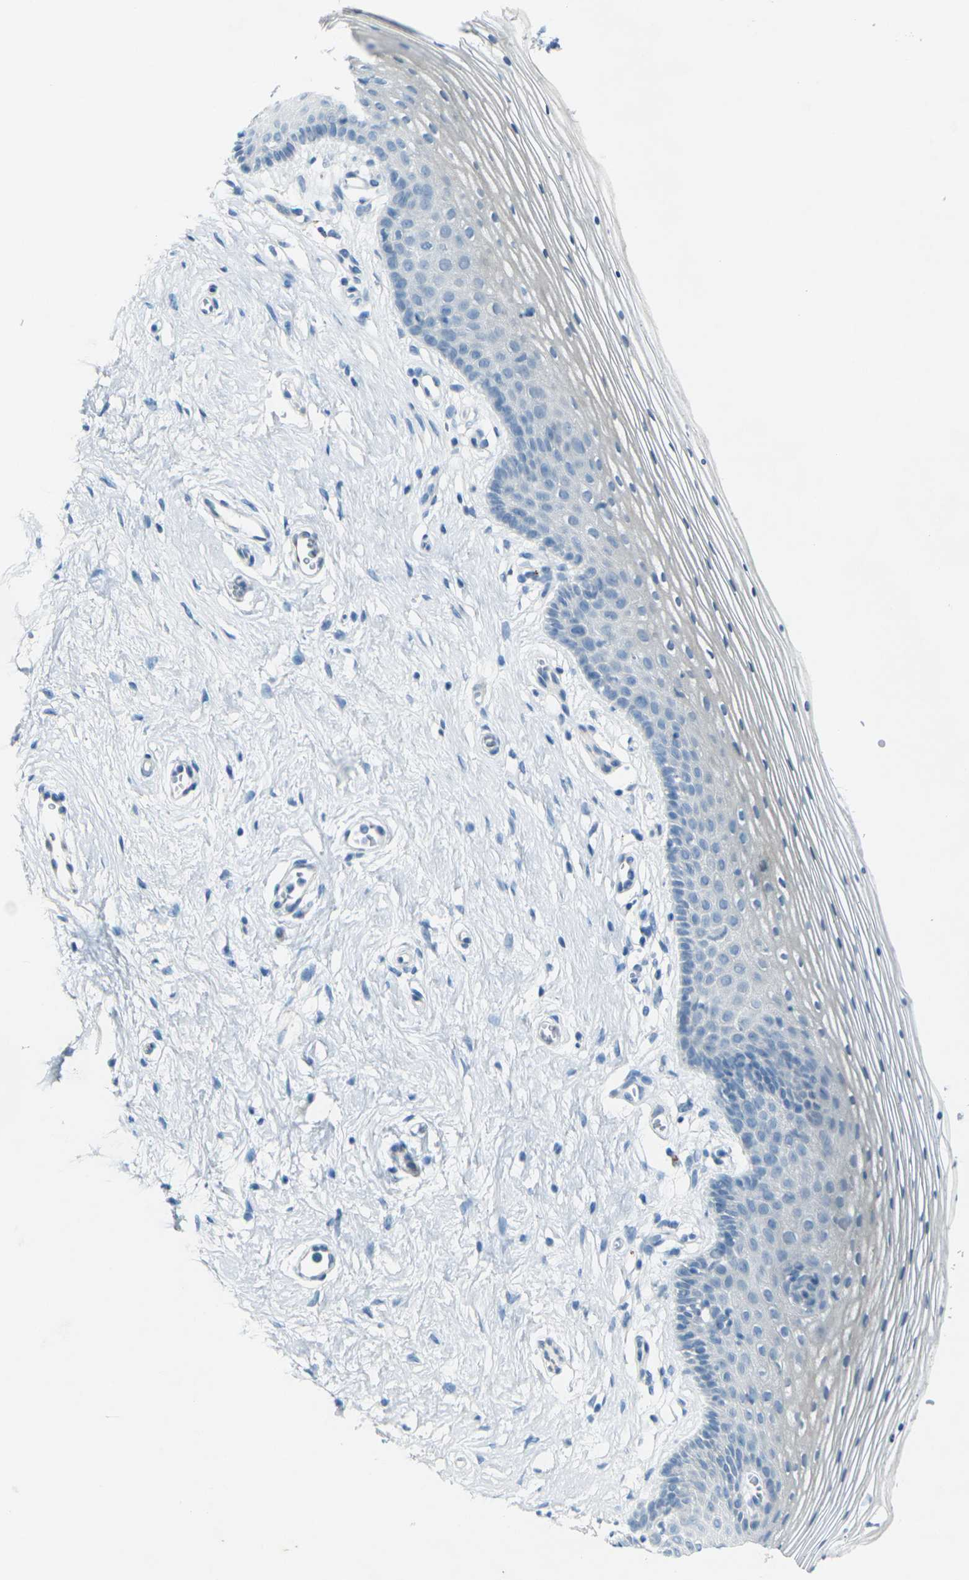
{"staining": {"intensity": "negative", "quantity": "none", "location": "none"}, "tissue": "vagina", "cell_type": "Squamous epithelial cells", "image_type": "normal", "snomed": [{"axis": "morphology", "description": "Normal tissue, NOS"}, {"axis": "topography", "description": "Vagina"}], "caption": "Immunohistochemistry (IHC) micrograph of normal vagina: vagina stained with DAB exhibits no significant protein positivity in squamous epithelial cells. Nuclei are stained in blue.", "gene": "ANKRD46", "patient": {"sex": "female", "age": 32}}